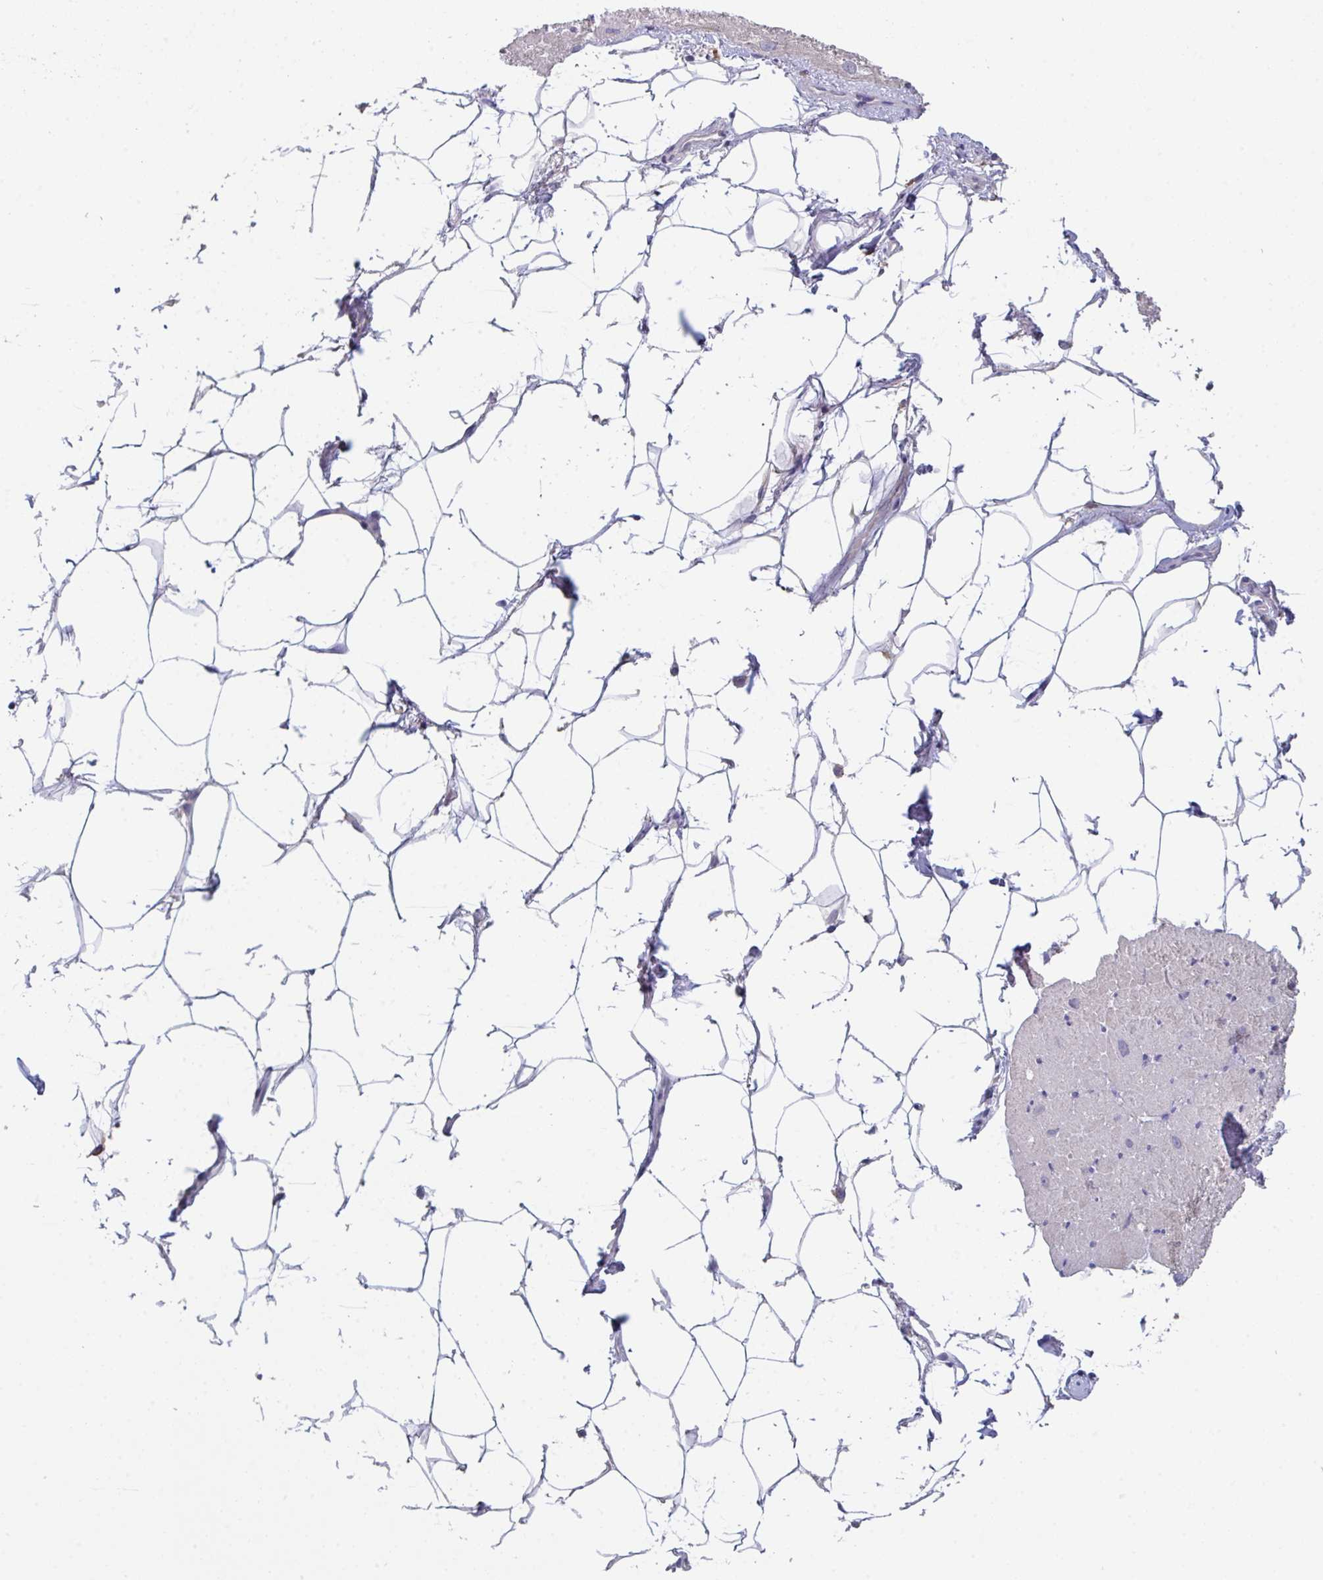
{"staining": {"intensity": "weak", "quantity": "25%-75%", "location": "cytoplasmic/membranous"}, "tissue": "heart muscle", "cell_type": "Cardiomyocytes", "image_type": "normal", "snomed": [{"axis": "morphology", "description": "Normal tissue, NOS"}, {"axis": "topography", "description": "Heart"}], "caption": "This is a histology image of IHC staining of unremarkable heart muscle, which shows weak staining in the cytoplasmic/membranous of cardiomyocytes.", "gene": "HGFAC", "patient": {"sex": "male", "age": 62}}